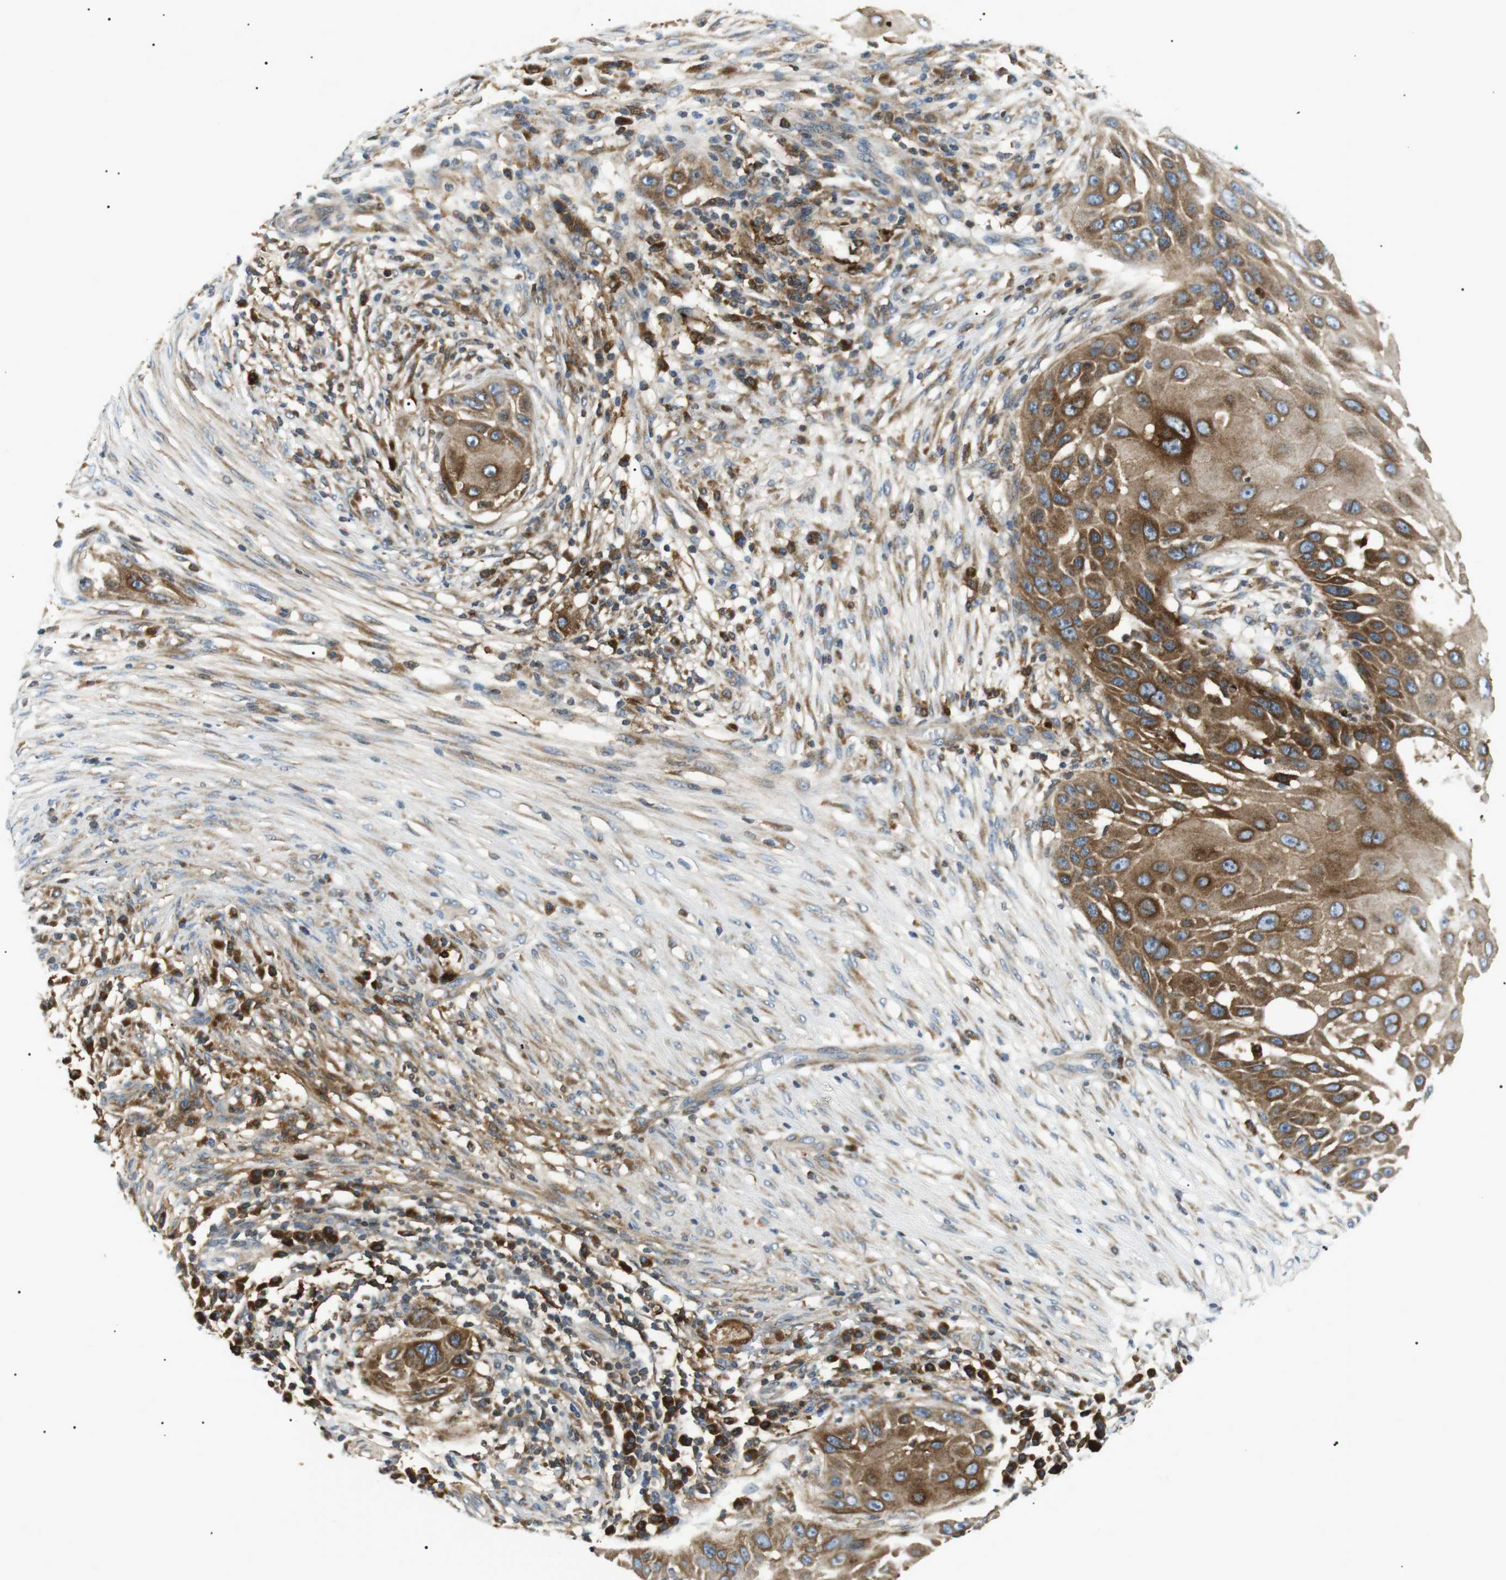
{"staining": {"intensity": "moderate", "quantity": ">75%", "location": "cytoplasmic/membranous"}, "tissue": "skin cancer", "cell_type": "Tumor cells", "image_type": "cancer", "snomed": [{"axis": "morphology", "description": "Squamous cell carcinoma, NOS"}, {"axis": "topography", "description": "Skin"}], "caption": "Human skin squamous cell carcinoma stained with a brown dye demonstrates moderate cytoplasmic/membranous positive expression in approximately >75% of tumor cells.", "gene": "RAB9A", "patient": {"sex": "female", "age": 44}}